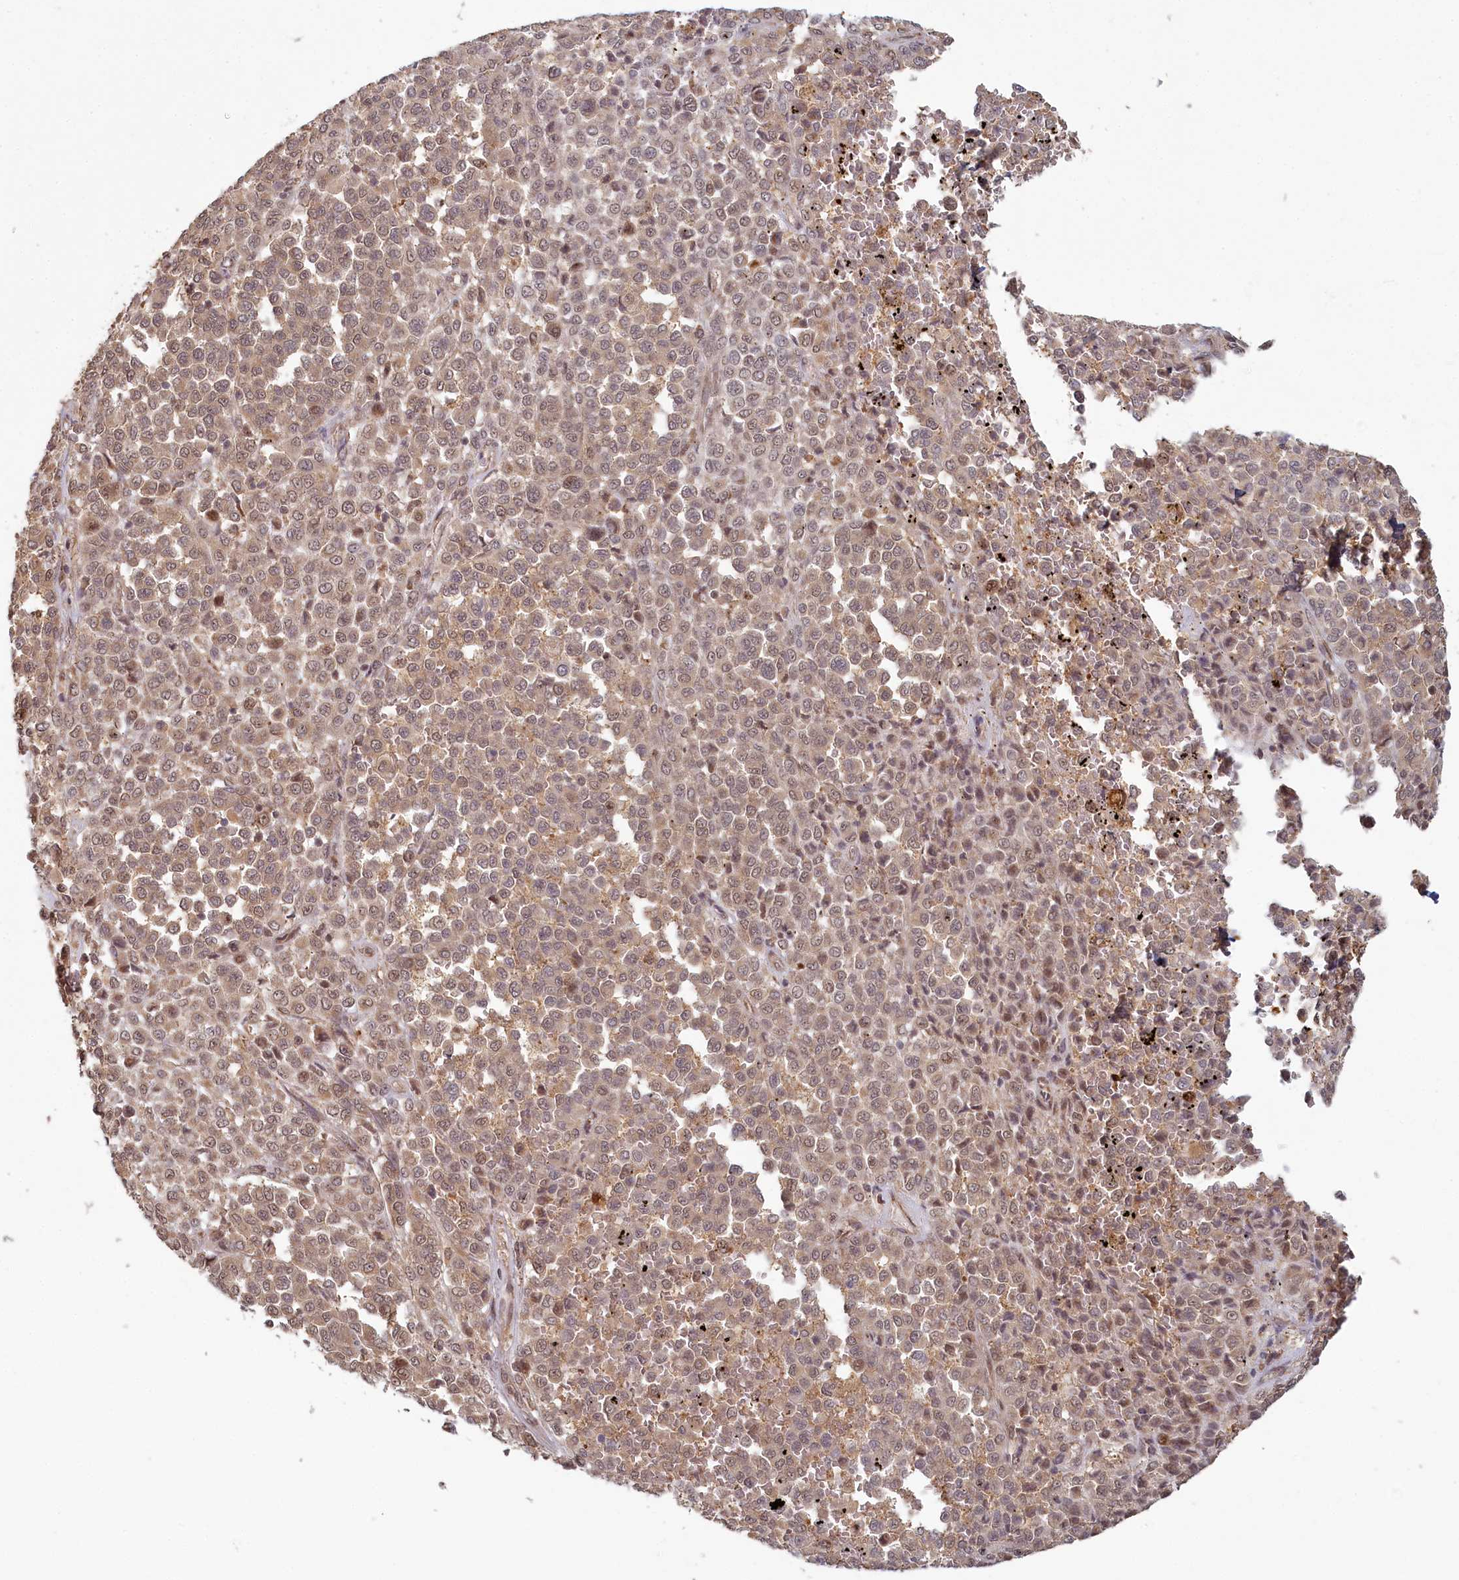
{"staining": {"intensity": "weak", "quantity": ">75%", "location": "cytoplasmic/membranous,nuclear"}, "tissue": "melanoma", "cell_type": "Tumor cells", "image_type": "cancer", "snomed": [{"axis": "morphology", "description": "Malignant melanoma, Metastatic site"}, {"axis": "topography", "description": "Pancreas"}], "caption": "A low amount of weak cytoplasmic/membranous and nuclear expression is identified in about >75% of tumor cells in malignant melanoma (metastatic site) tissue.", "gene": "WAPL", "patient": {"sex": "female", "age": 30}}